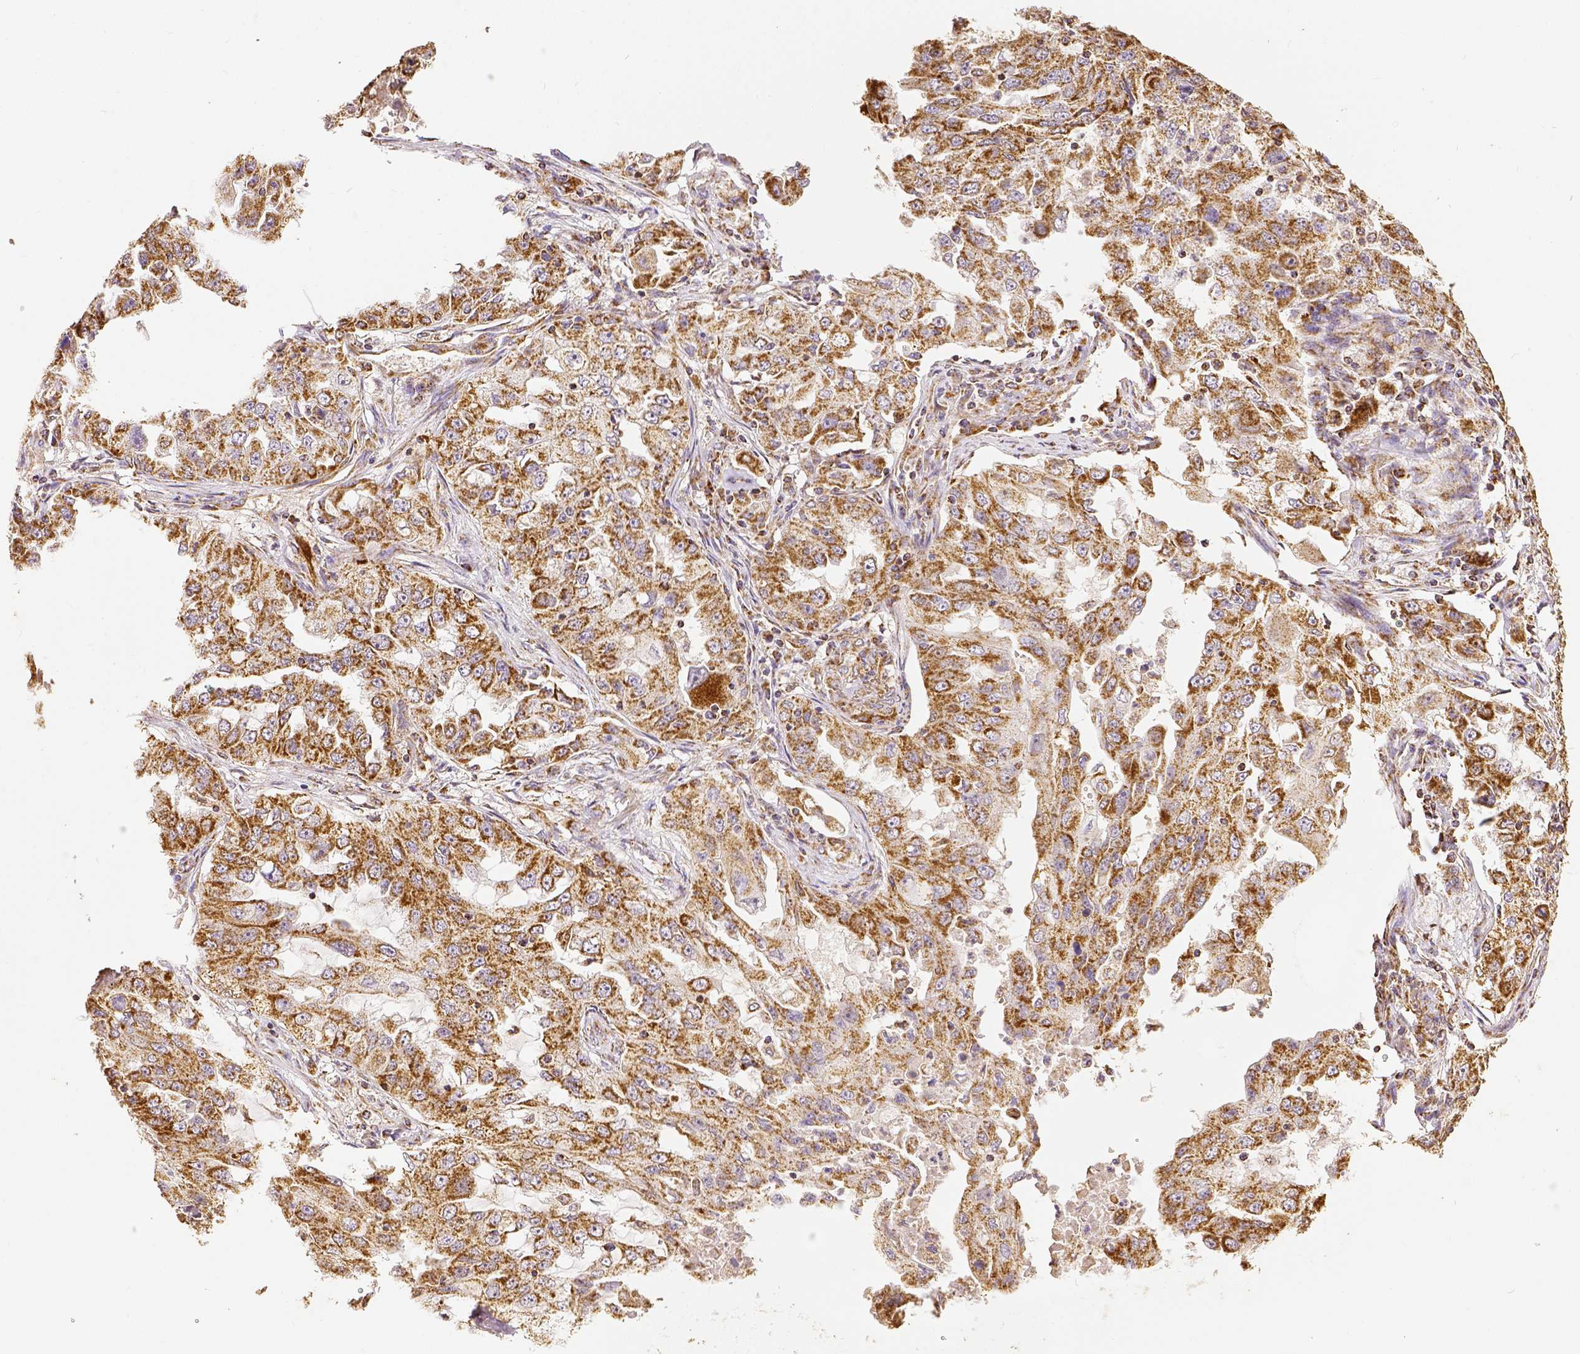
{"staining": {"intensity": "moderate", "quantity": ">75%", "location": "cytoplasmic/membranous"}, "tissue": "lung cancer", "cell_type": "Tumor cells", "image_type": "cancer", "snomed": [{"axis": "morphology", "description": "Adenocarcinoma, NOS"}, {"axis": "topography", "description": "Lung"}], "caption": "About >75% of tumor cells in human lung adenocarcinoma reveal moderate cytoplasmic/membranous protein positivity as visualized by brown immunohistochemical staining.", "gene": "SDHB", "patient": {"sex": "female", "age": 61}}